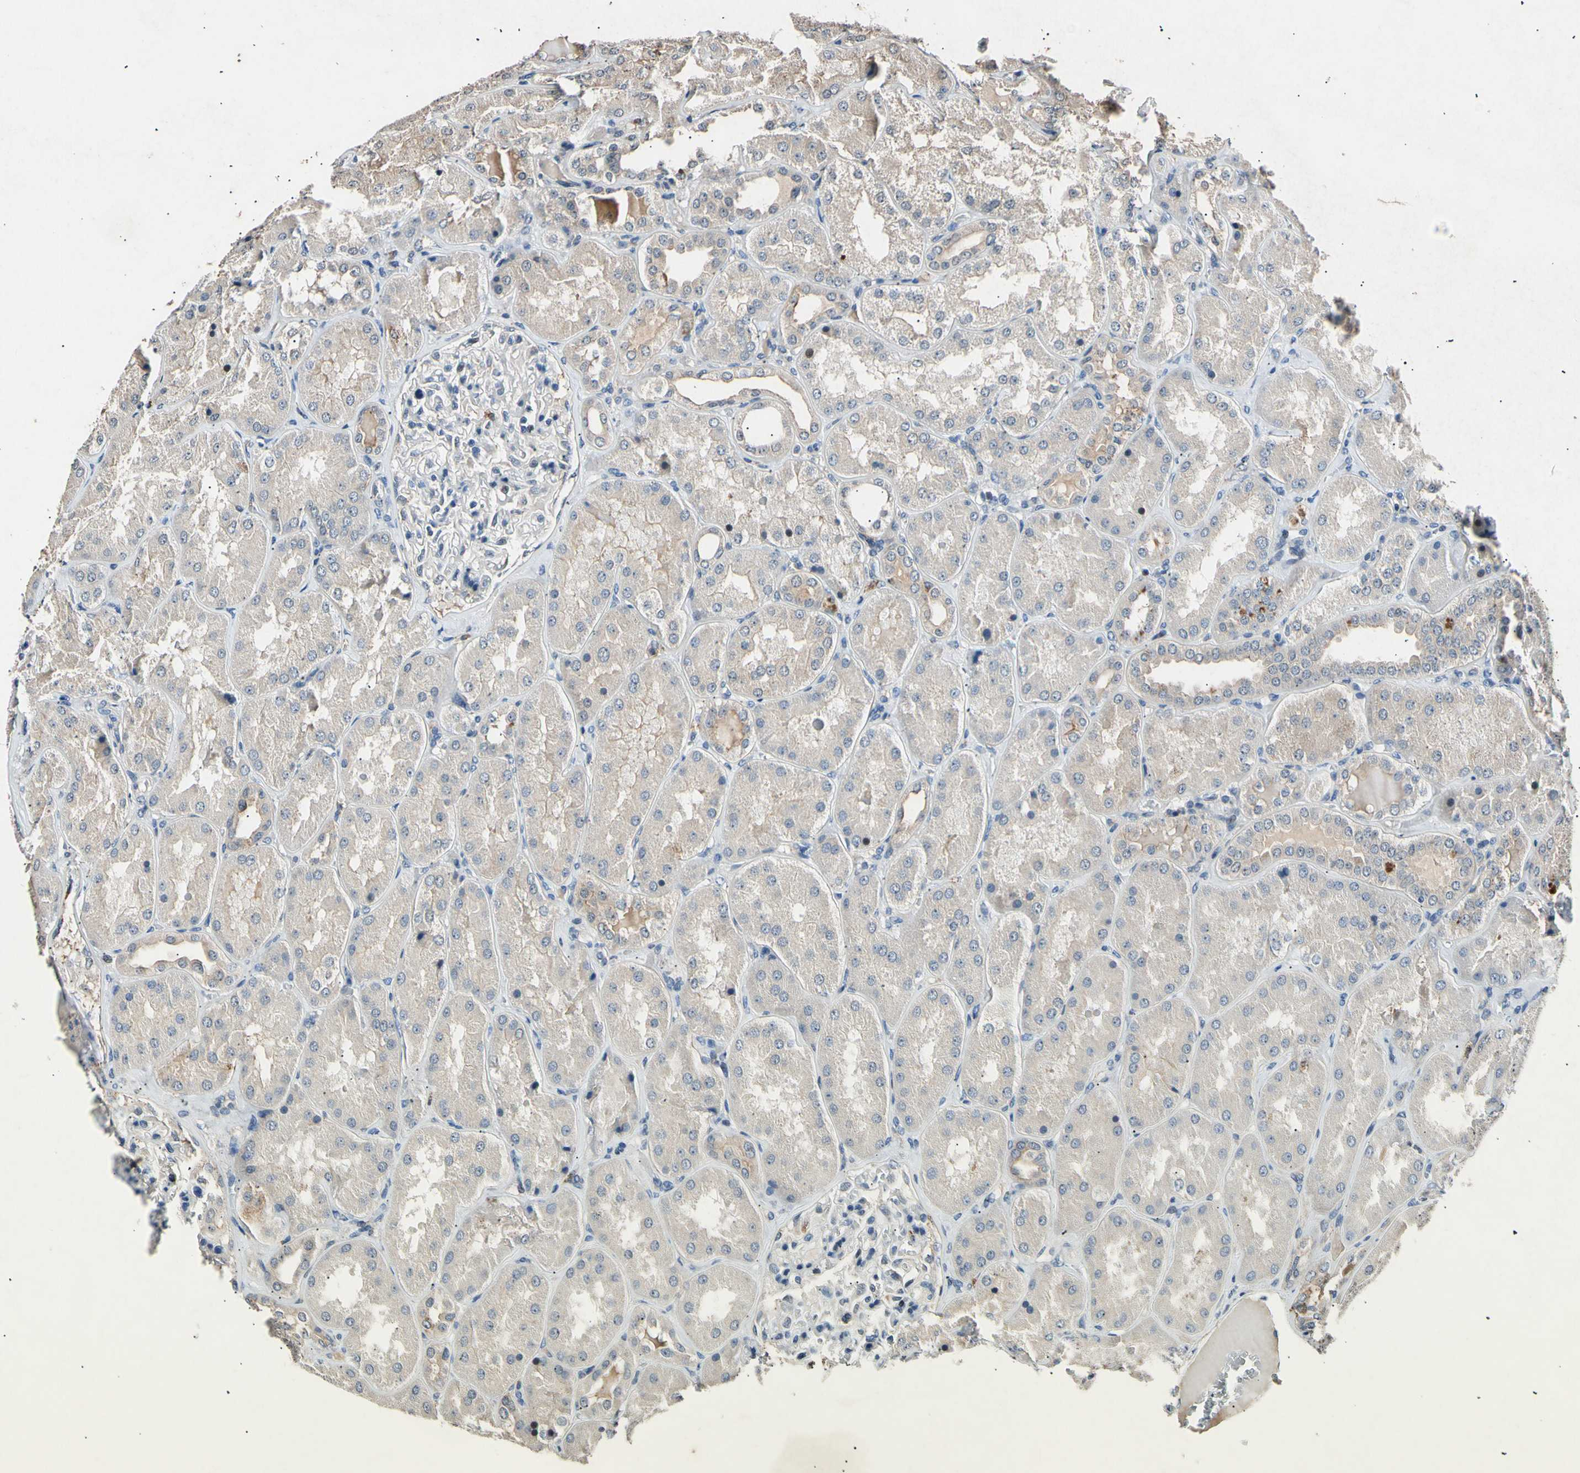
{"staining": {"intensity": "negative", "quantity": "none", "location": "none"}, "tissue": "kidney", "cell_type": "Cells in glomeruli", "image_type": "normal", "snomed": [{"axis": "morphology", "description": "Normal tissue, NOS"}, {"axis": "topography", "description": "Kidney"}], "caption": "Immunohistochemistry micrograph of normal kidney: kidney stained with DAB displays no significant protein positivity in cells in glomeruli. (Brightfield microscopy of DAB immunohistochemistry at high magnification).", "gene": "ADCY3", "patient": {"sex": "female", "age": 56}}